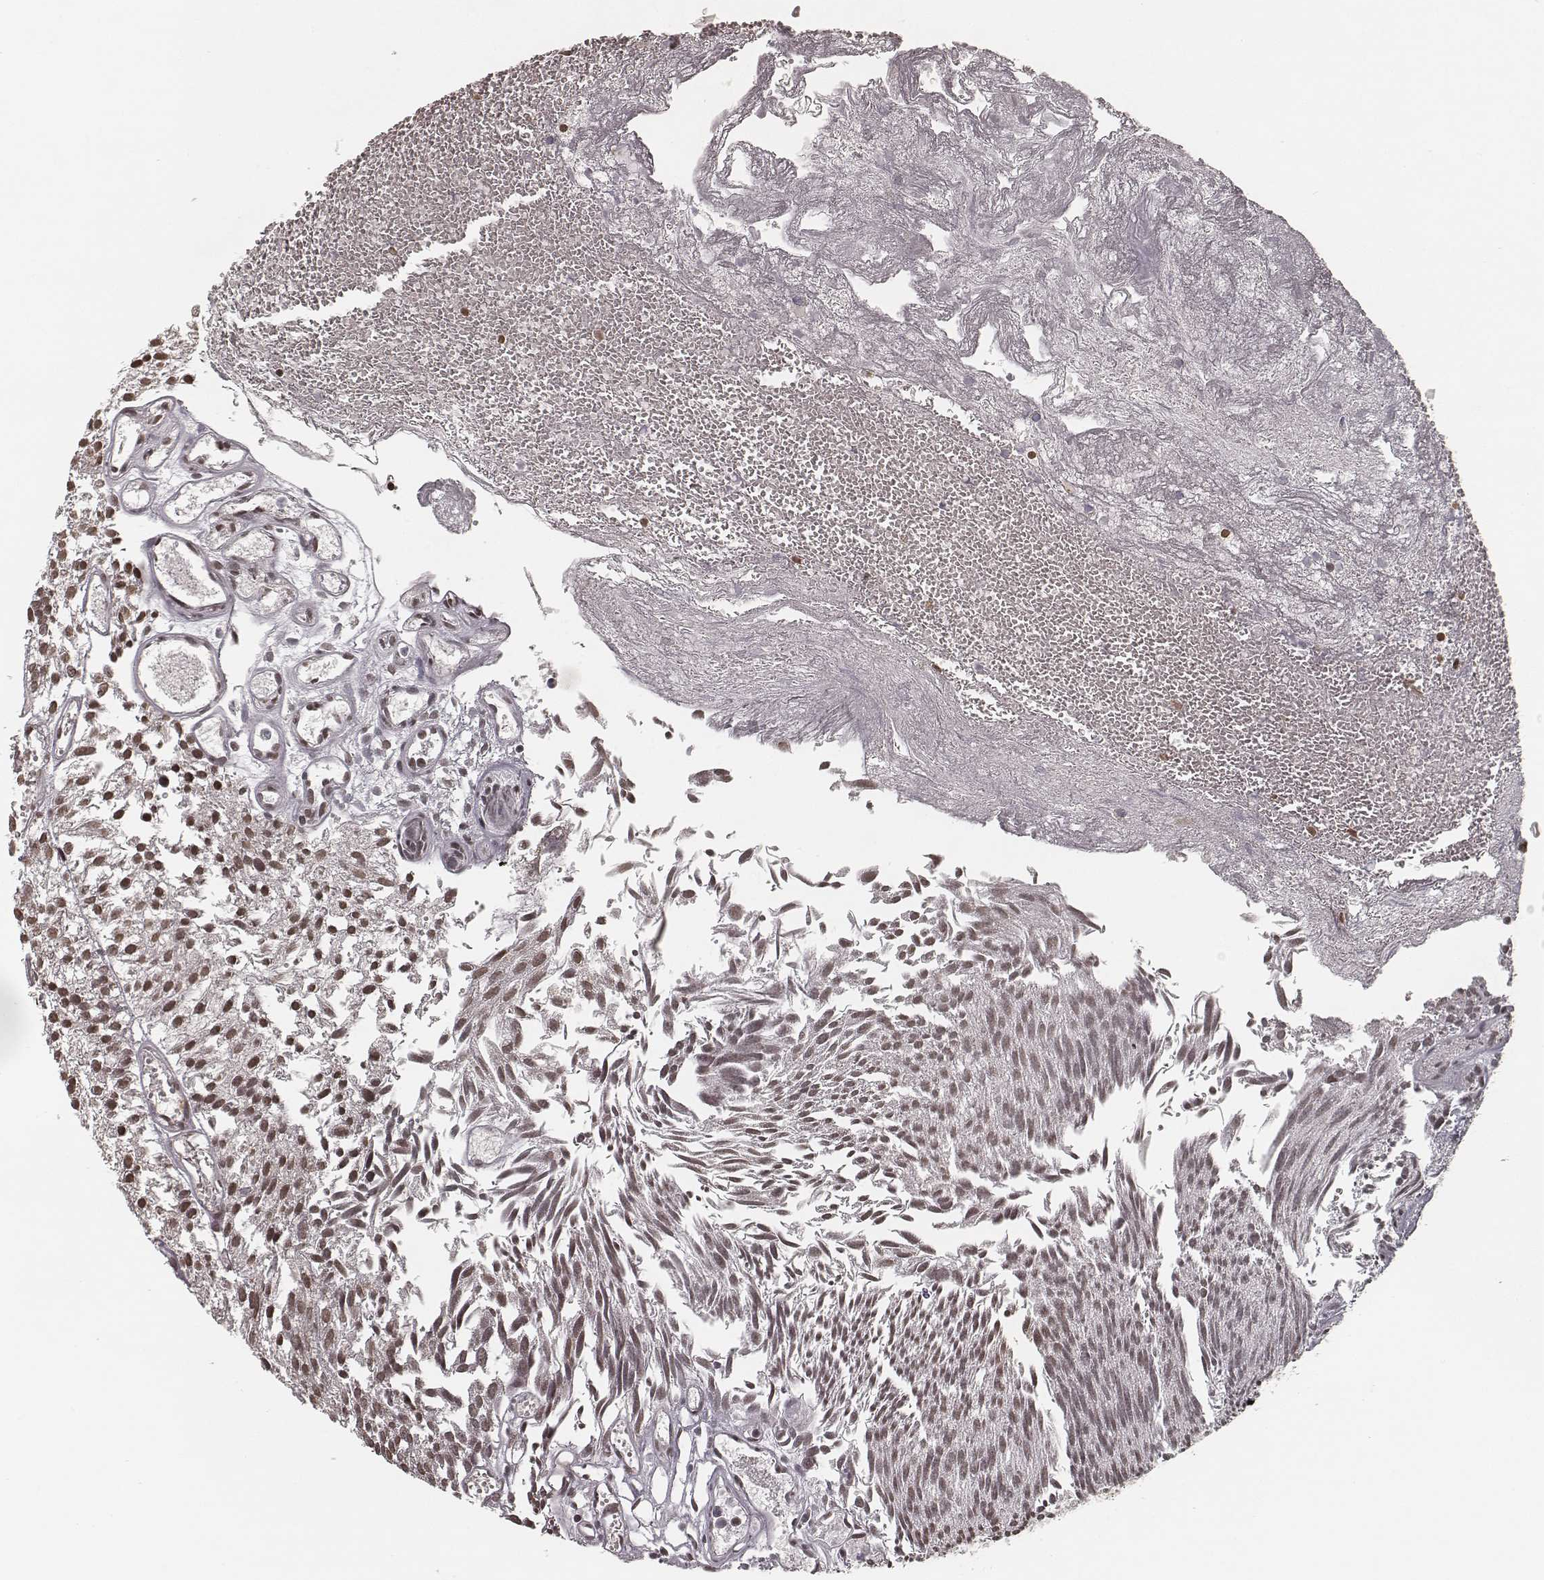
{"staining": {"intensity": "moderate", "quantity": ">75%", "location": "nuclear"}, "tissue": "urothelial cancer", "cell_type": "Tumor cells", "image_type": "cancer", "snomed": [{"axis": "morphology", "description": "Urothelial carcinoma, Low grade"}, {"axis": "topography", "description": "Urinary bladder"}], "caption": "DAB (3,3'-diaminobenzidine) immunohistochemical staining of human urothelial cancer reveals moderate nuclear protein positivity in approximately >75% of tumor cells.", "gene": "HMGA2", "patient": {"sex": "male", "age": 79}}